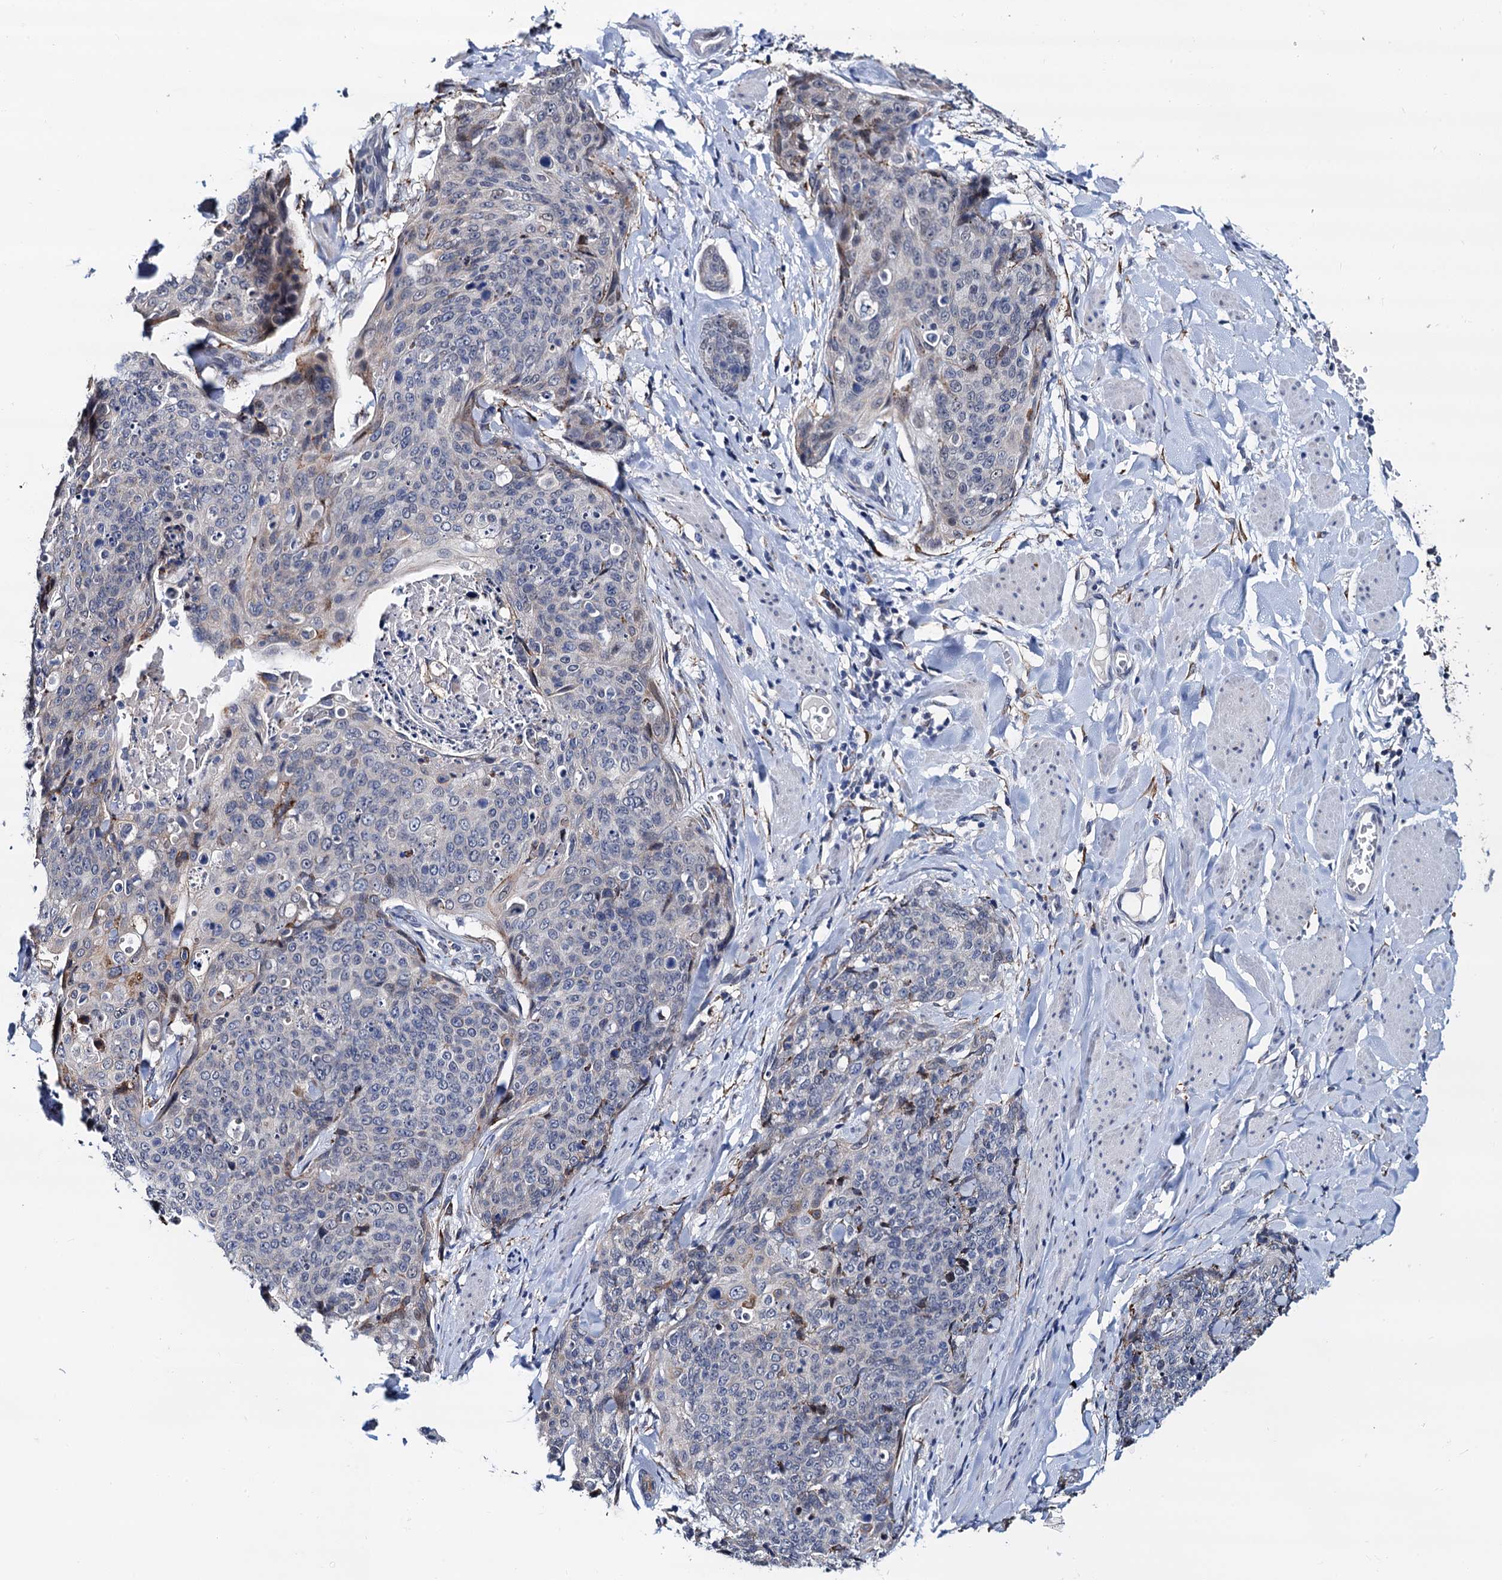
{"staining": {"intensity": "negative", "quantity": "none", "location": "none"}, "tissue": "skin cancer", "cell_type": "Tumor cells", "image_type": "cancer", "snomed": [{"axis": "morphology", "description": "Squamous cell carcinoma, NOS"}, {"axis": "topography", "description": "Skin"}, {"axis": "topography", "description": "Vulva"}], "caption": "There is no significant expression in tumor cells of squamous cell carcinoma (skin).", "gene": "SLC7A10", "patient": {"sex": "female", "age": 85}}